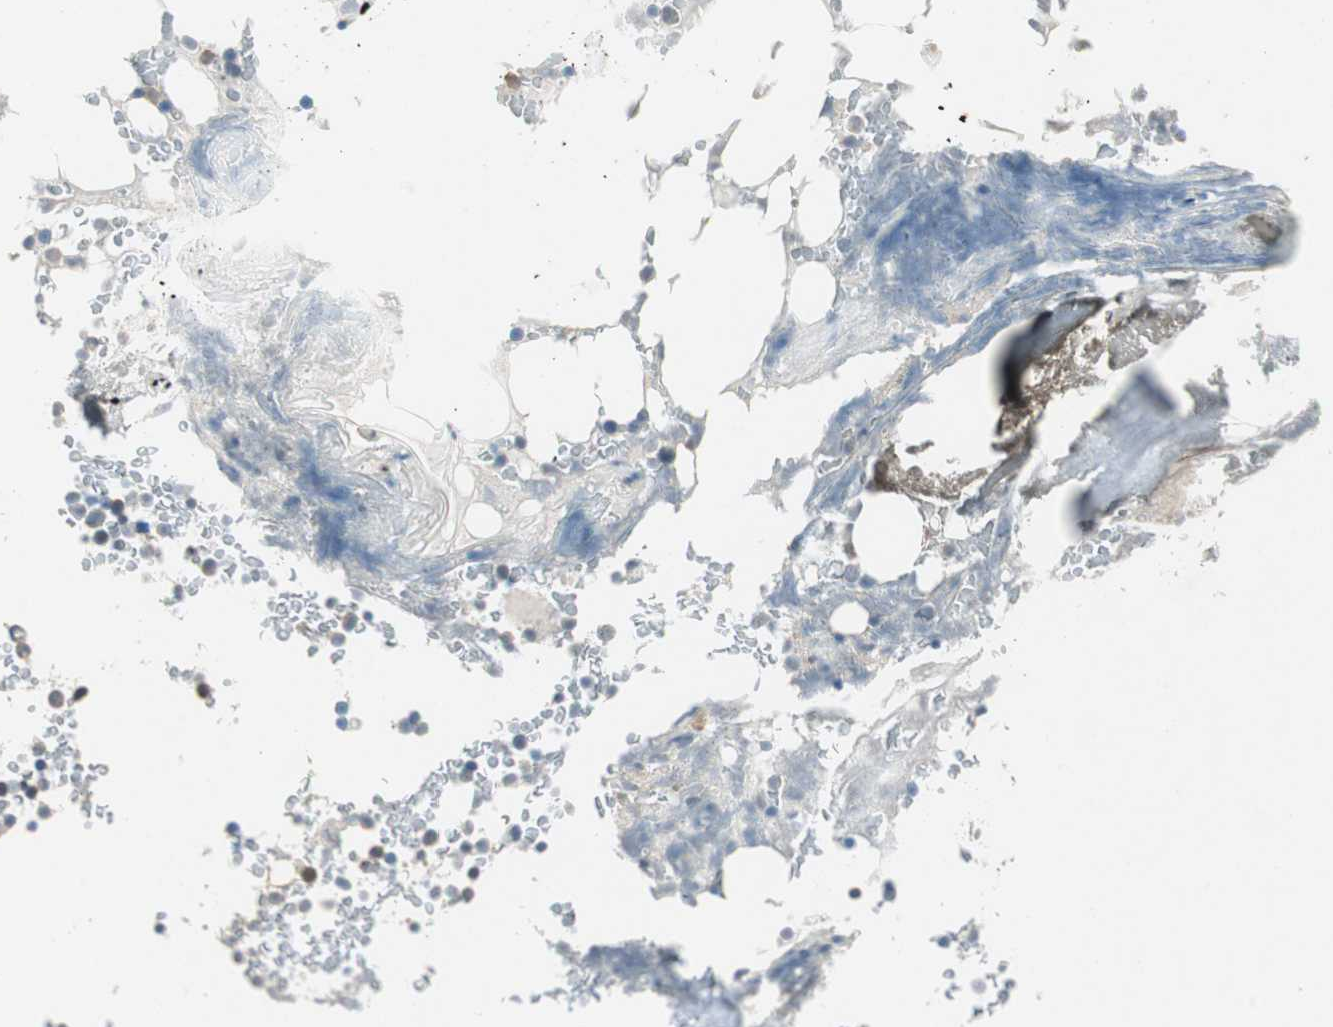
{"staining": {"intensity": "weak", "quantity": "<25%", "location": "cytoplasmic/membranous"}, "tissue": "bone marrow", "cell_type": "Hematopoietic cells", "image_type": "normal", "snomed": [{"axis": "morphology", "description": "Normal tissue, NOS"}, {"axis": "topography", "description": "Bone marrow"}], "caption": "A high-resolution histopathology image shows immunohistochemistry (IHC) staining of benign bone marrow, which reveals no significant staining in hematopoietic cells.", "gene": "NCLN", "patient": {"sex": "female", "age": 66}}